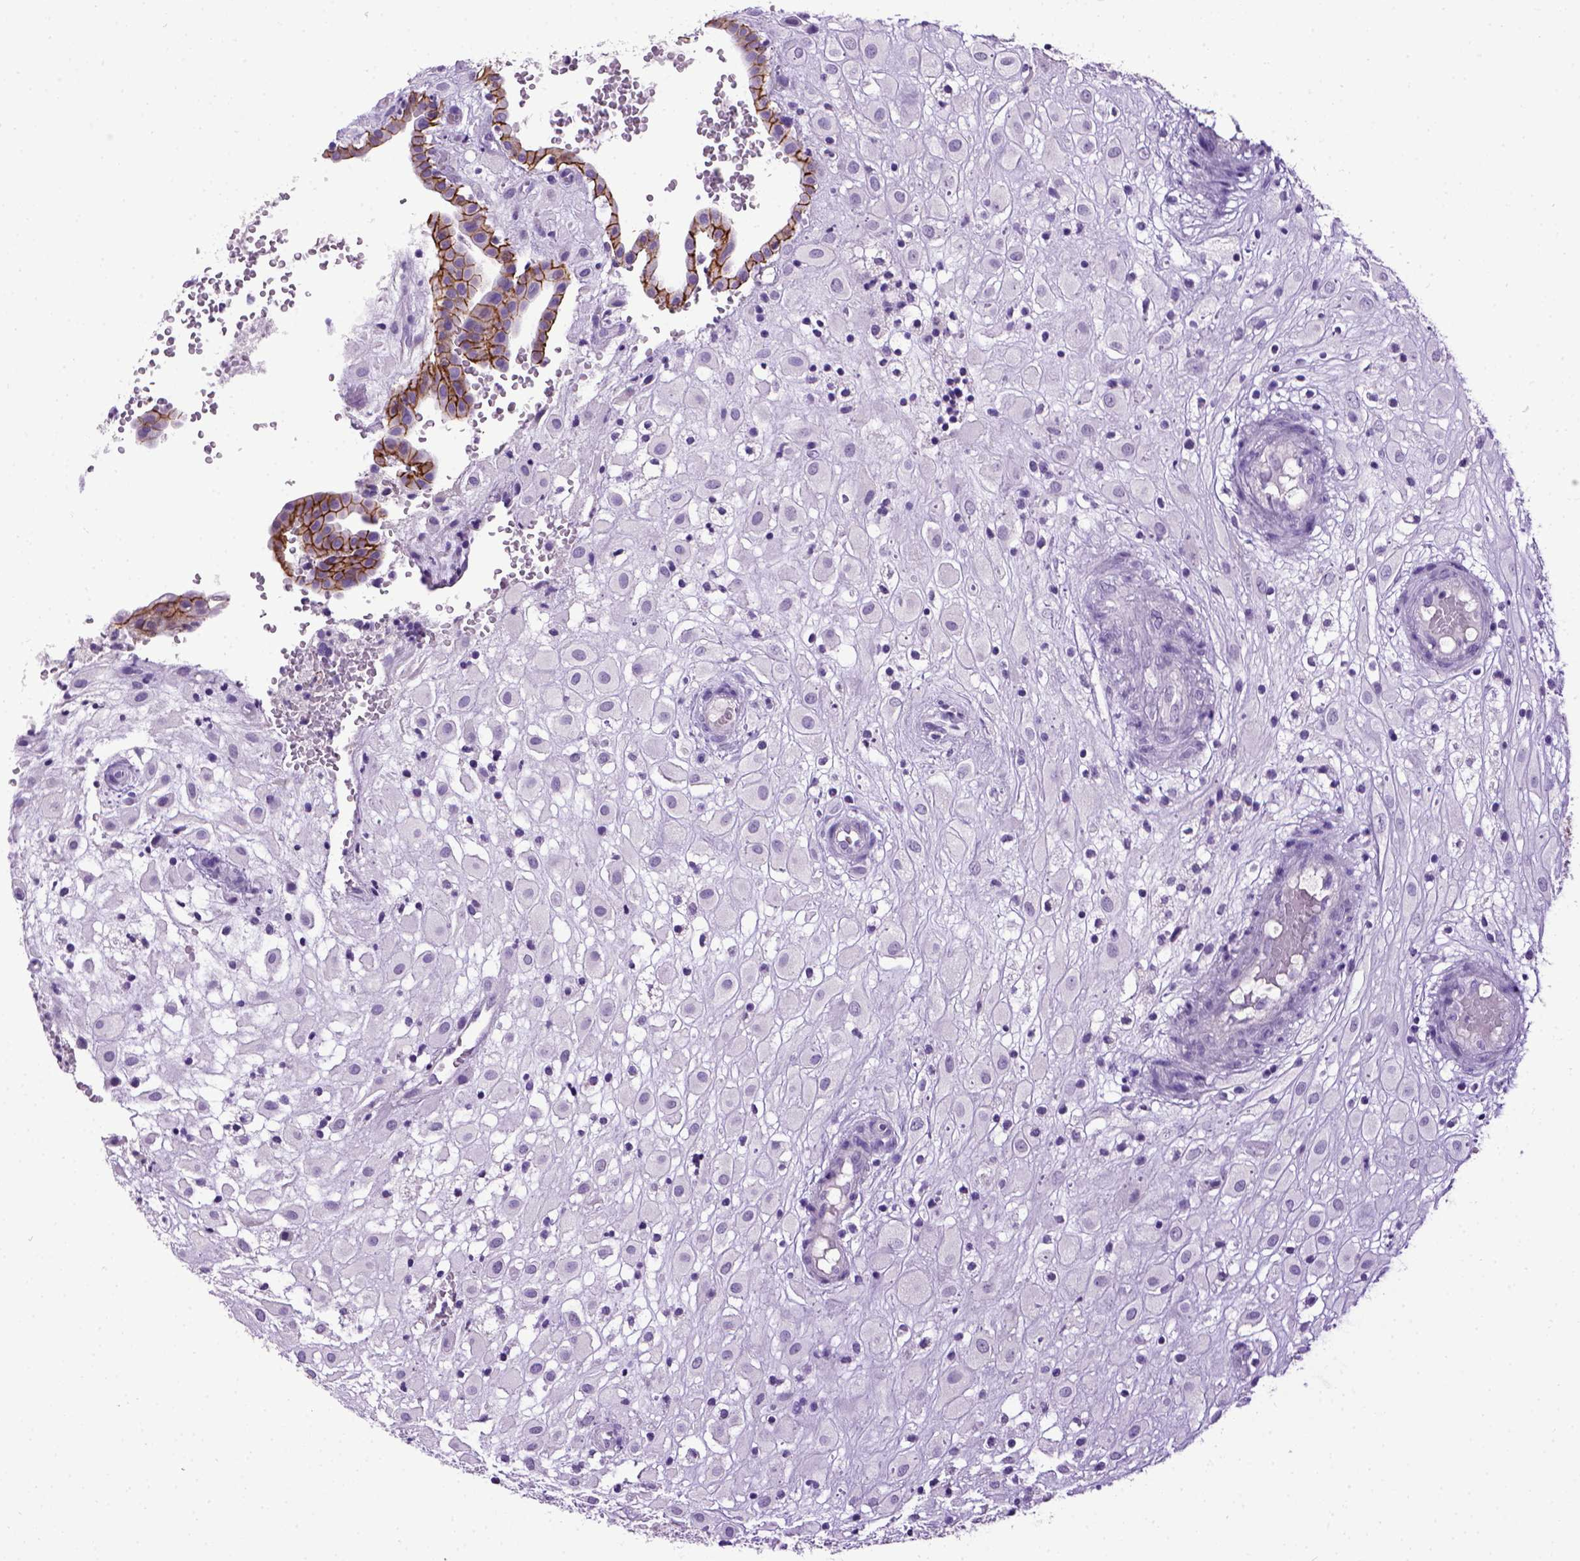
{"staining": {"intensity": "negative", "quantity": "none", "location": "none"}, "tissue": "placenta", "cell_type": "Decidual cells", "image_type": "normal", "snomed": [{"axis": "morphology", "description": "Normal tissue, NOS"}, {"axis": "topography", "description": "Placenta"}], "caption": "Histopathology image shows no significant protein positivity in decidual cells of normal placenta.", "gene": "CDH1", "patient": {"sex": "female", "age": 24}}